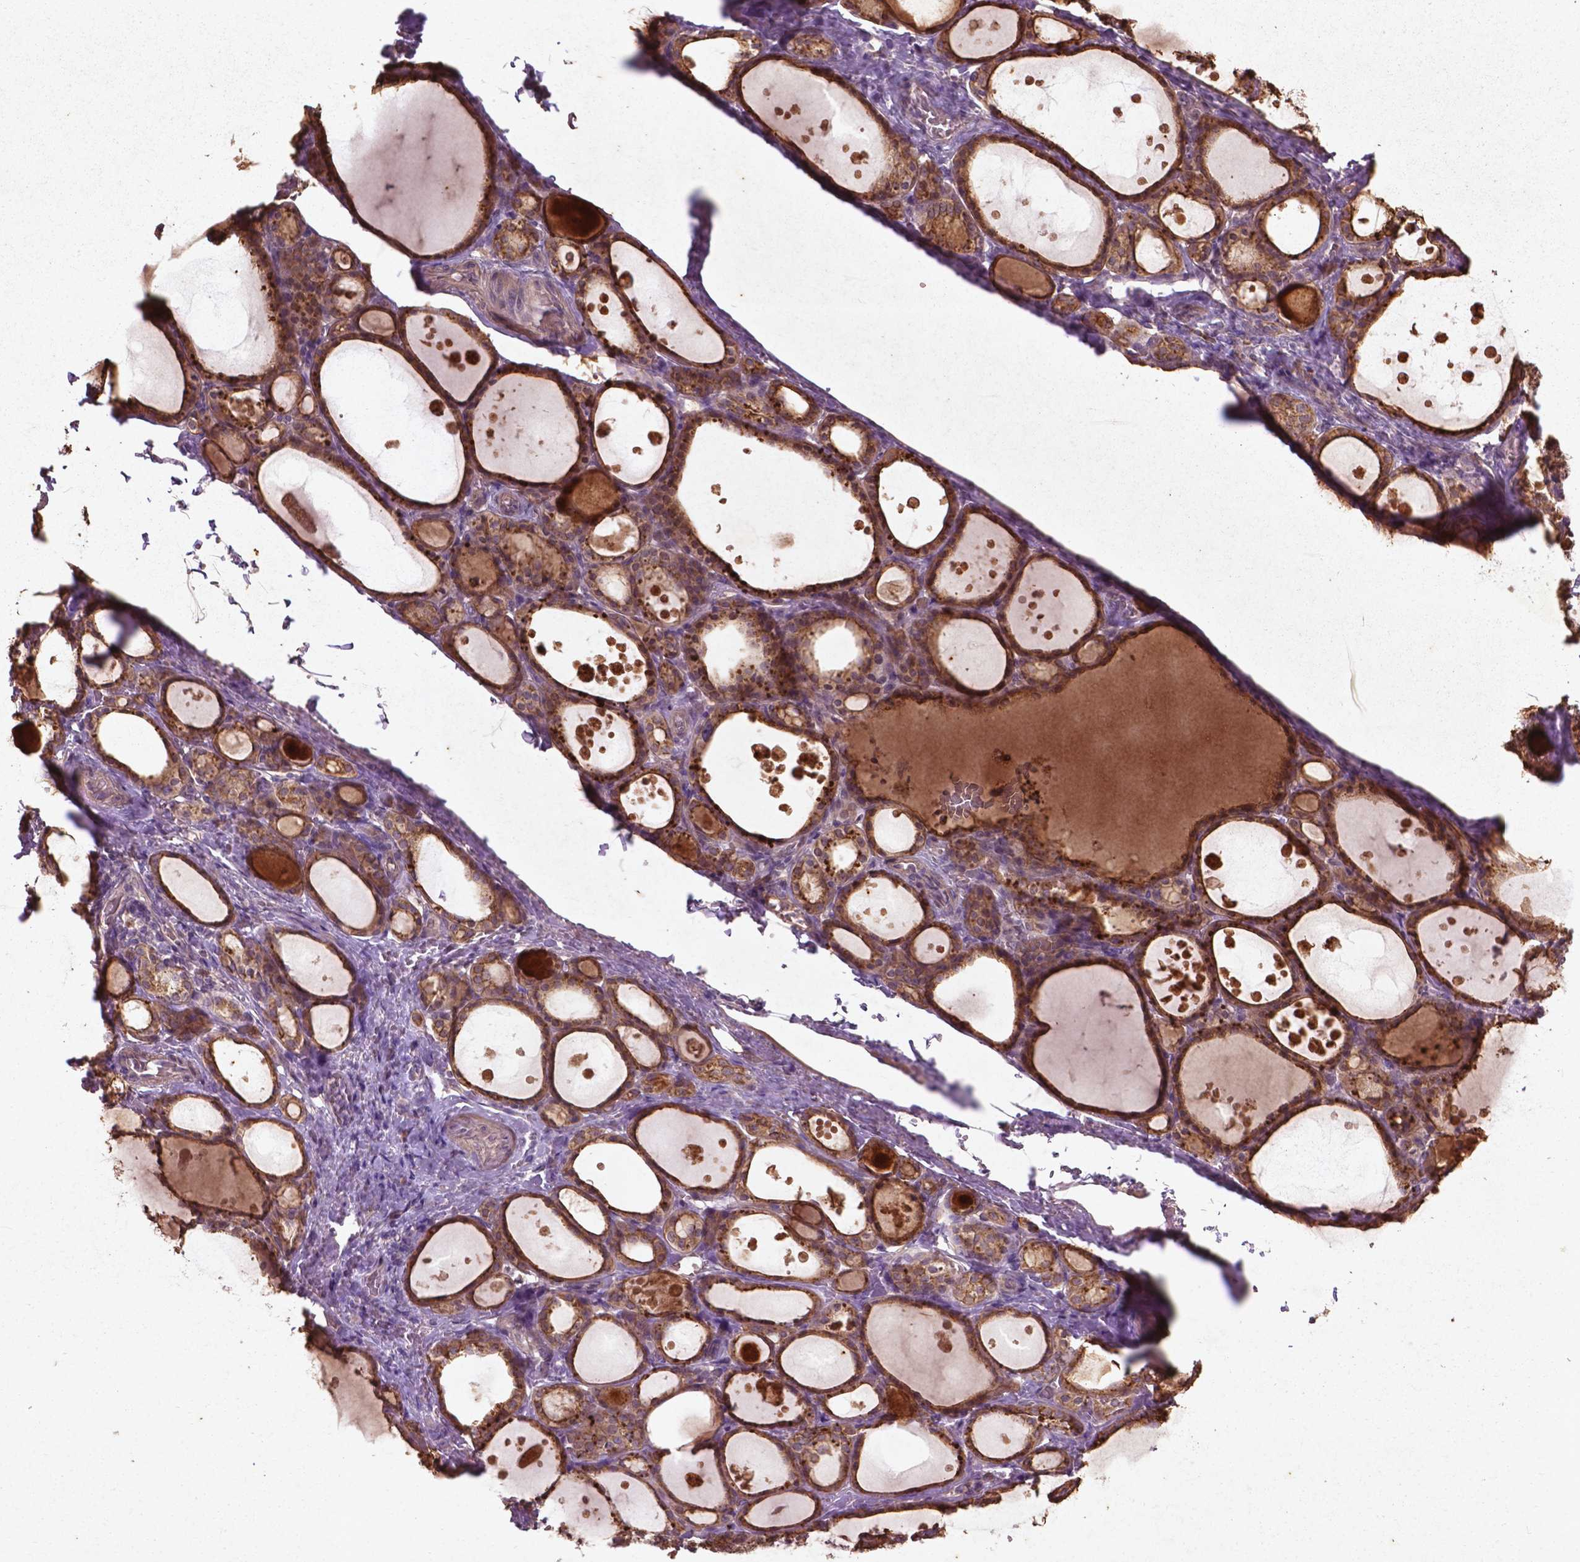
{"staining": {"intensity": "strong", "quantity": ">75%", "location": "cytoplasmic/membranous"}, "tissue": "thyroid gland", "cell_type": "Glandular cells", "image_type": "normal", "snomed": [{"axis": "morphology", "description": "Normal tissue, NOS"}, {"axis": "topography", "description": "Thyroid gland"}], "caption": "Thyroid gland stained for a protein (brown) demonstrates strong cytoplasmic/membranous positive positivity in approximately >75% of glandular cells.", "gene": "COQ2", "patient": {"sex": "male", "age": 68}}